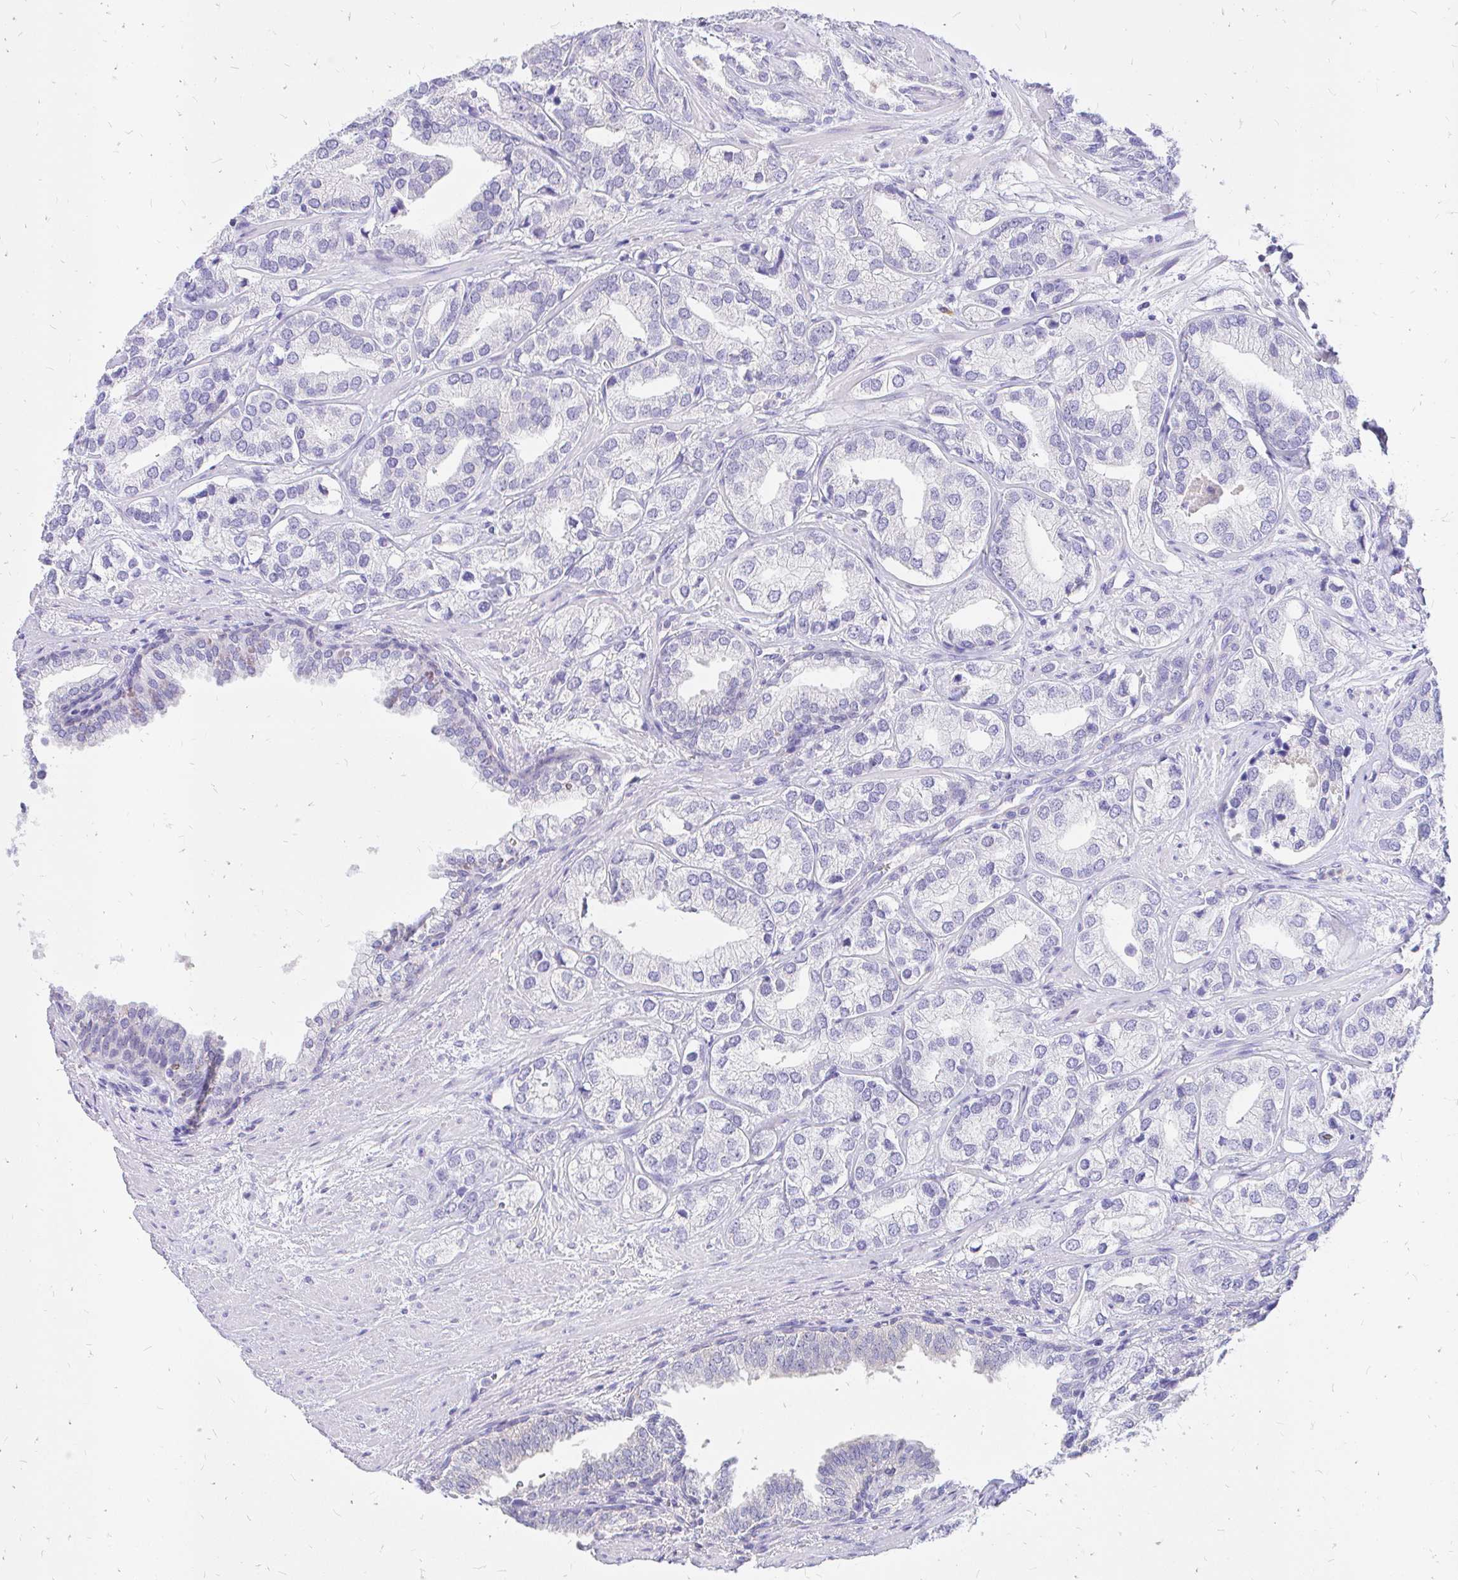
{"staining": {"intensity": "negative", "quantity": "none", "location": "none"}, "tissue": "prostate cancer", "cell_type": "Tumor cells", "image_type": "cancer", "snomed": [{"axis": "morphology", "description": "Adenocarcinoma, High grade"}, {"axis": "topography", "description": "Prostate"}], "caption": "Immunohistochemical staining of adenocarcinoma (high-grade) (prostate) shows no significant positivity in tumor cells.", "gene": "FATE1", "patient": {"sex": "male", "age": 58}}